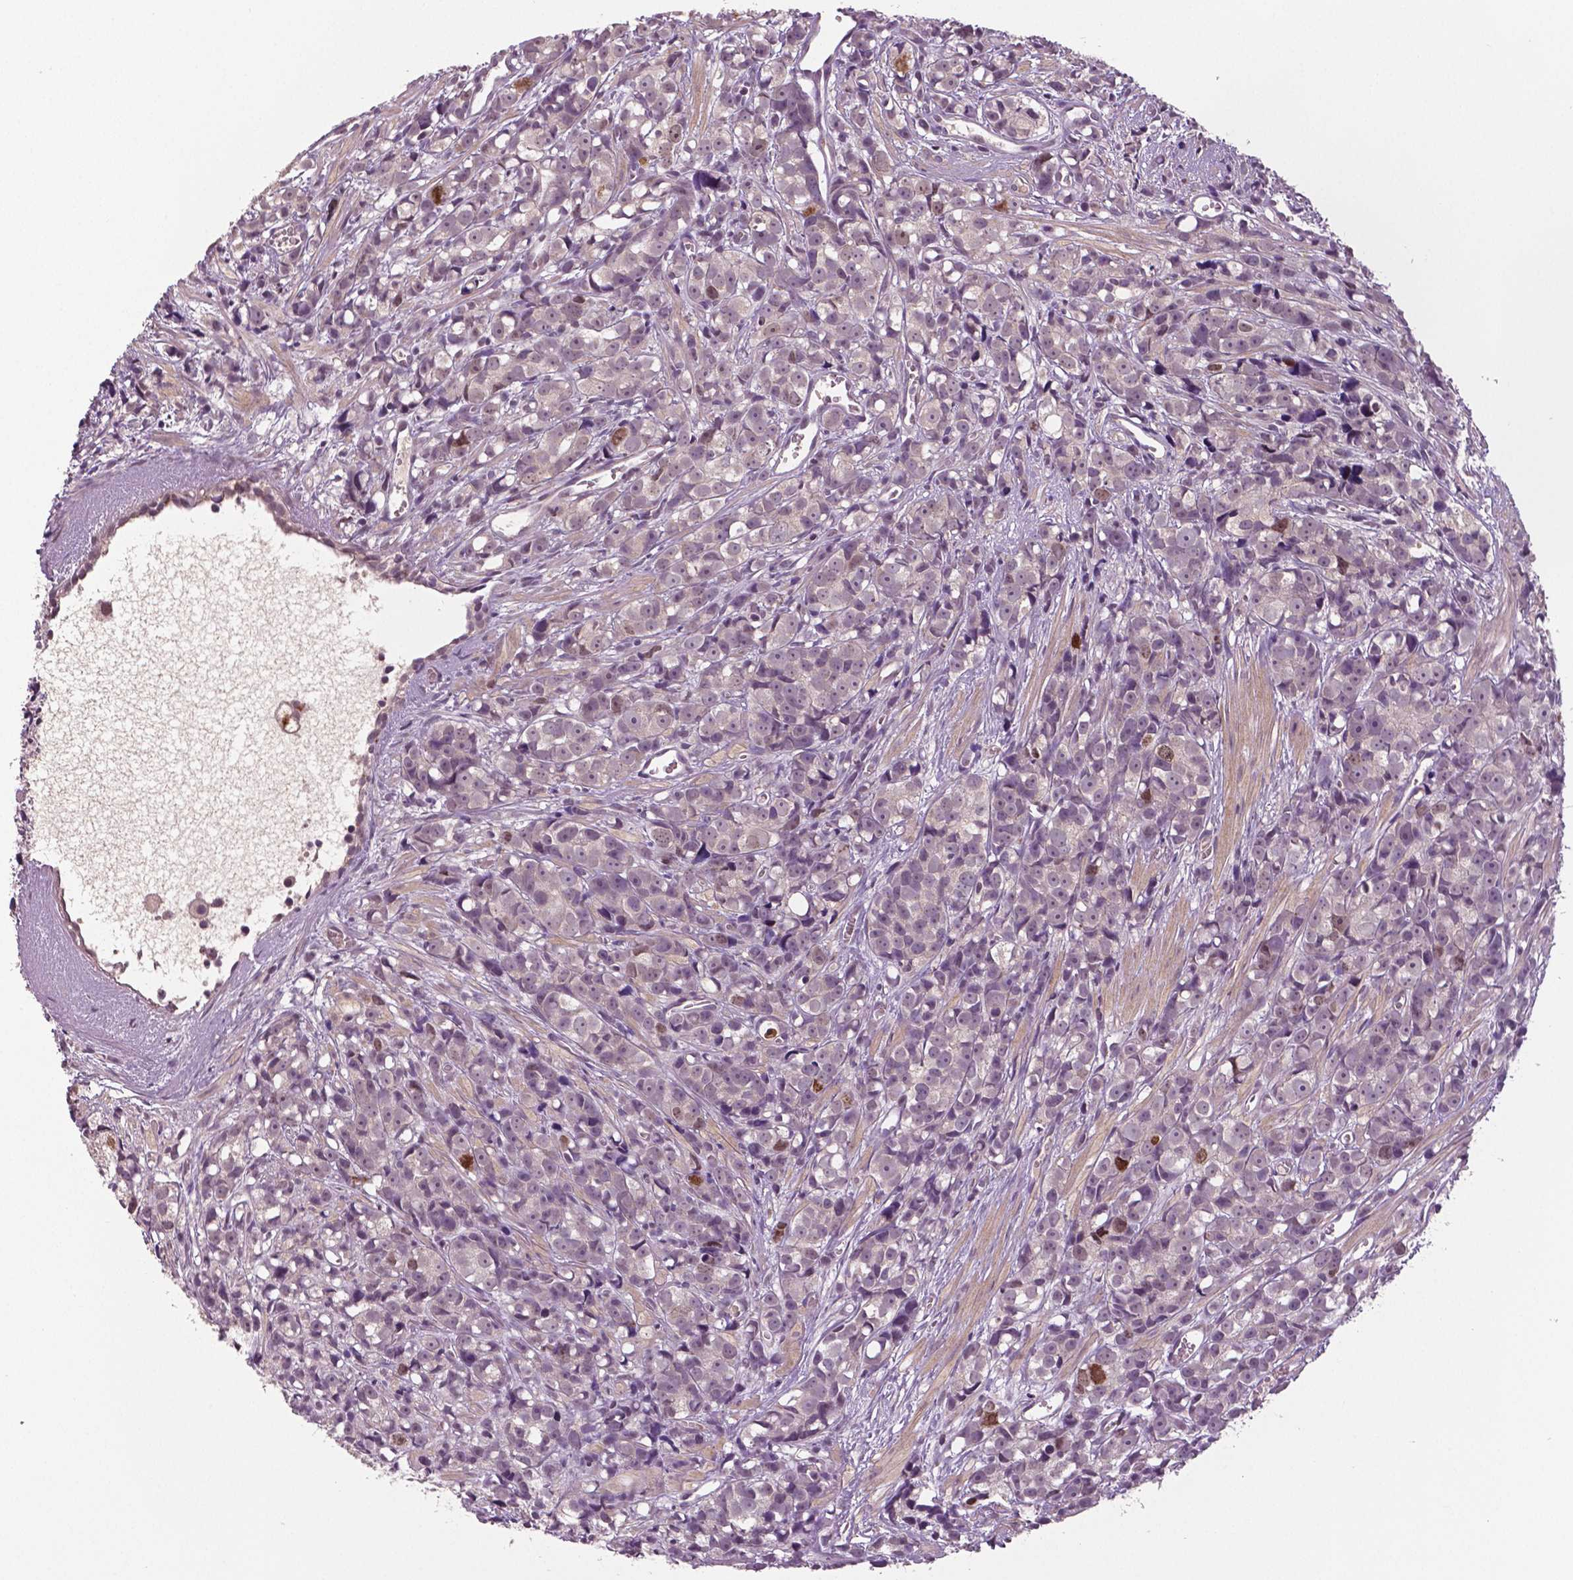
{"staining": {"intensity": "moderate", "quantity": "<25%", "location": "nuclear"}, "tissue": "prostate cancer", "cell_type": "Tumor cells", "image_type": "cancer", "snomed": [{"axis": "morphology", "description": "Adenocarcinoma, High grade"}, {"axis": "topography", "description": "Prostate"}], "caption": "An IHC micrograph of neoplastic tissue is shown. Protein staining in brown highlights moderate nuclear positivity in prostate cancer (adenocarcinoma (high-grade)) within tumor cells. (Brightfield microscopy of DAB IHC at high magnification).", "gene": "MKI67", "patient": {"sex": "male", "age": 77}}